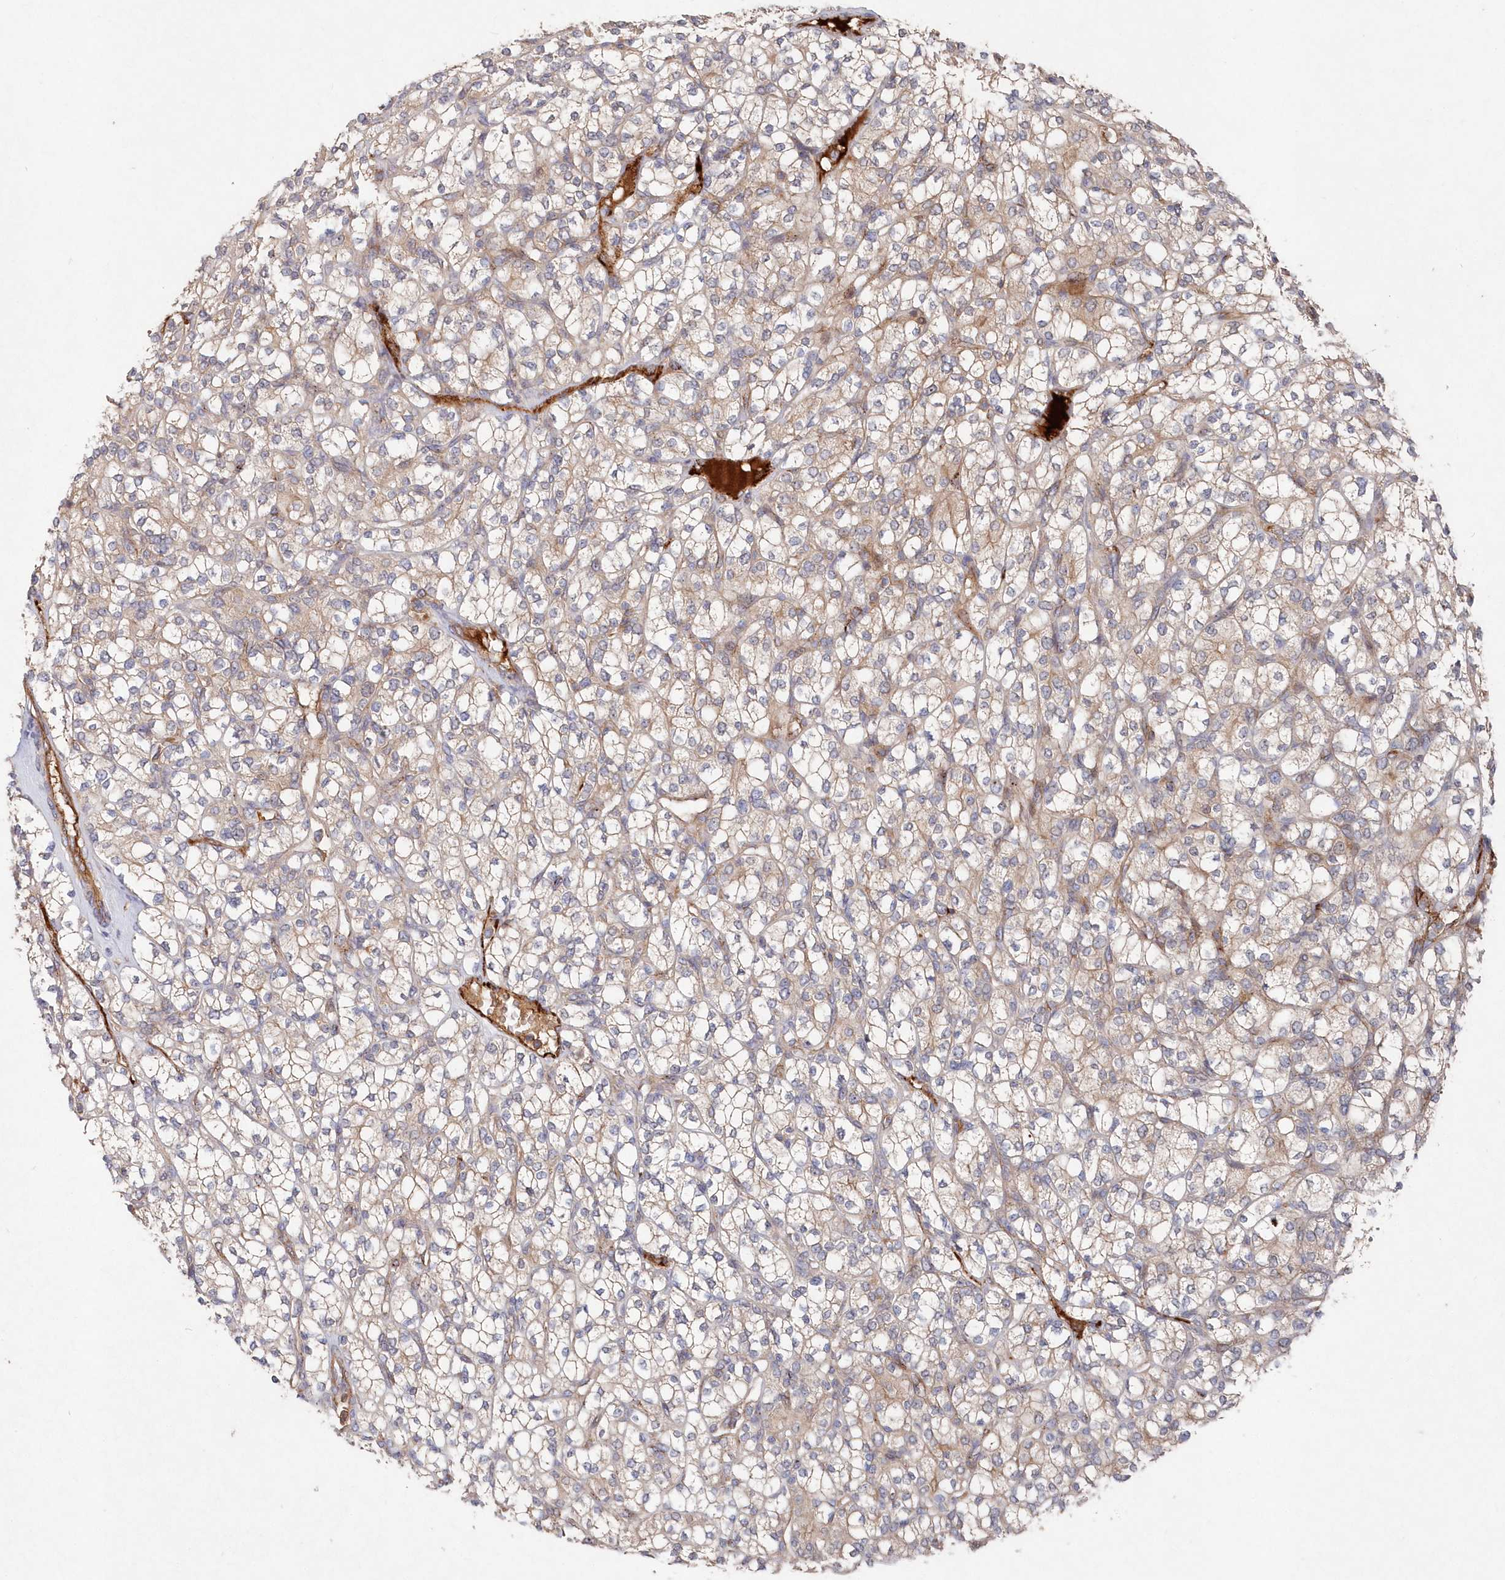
{"staining": {"intensity": "negative", "quantity": "none", "location": "none"}, "tissue": "renal cancer", "cell_type": "Tumor cells", "image_type": "cancer", "snomed": [{"axis": "morphology", "description": "Adenocarcinoma, NOS"}, {"axis": "topography", "description": "Kidney"}], "caption": "The histopathology image exhibits no significant expression in tumor cells of adenocarcinoma (renal).", "gene": "ABHD14B", "patient": {"sex": "male", "age": 77}}